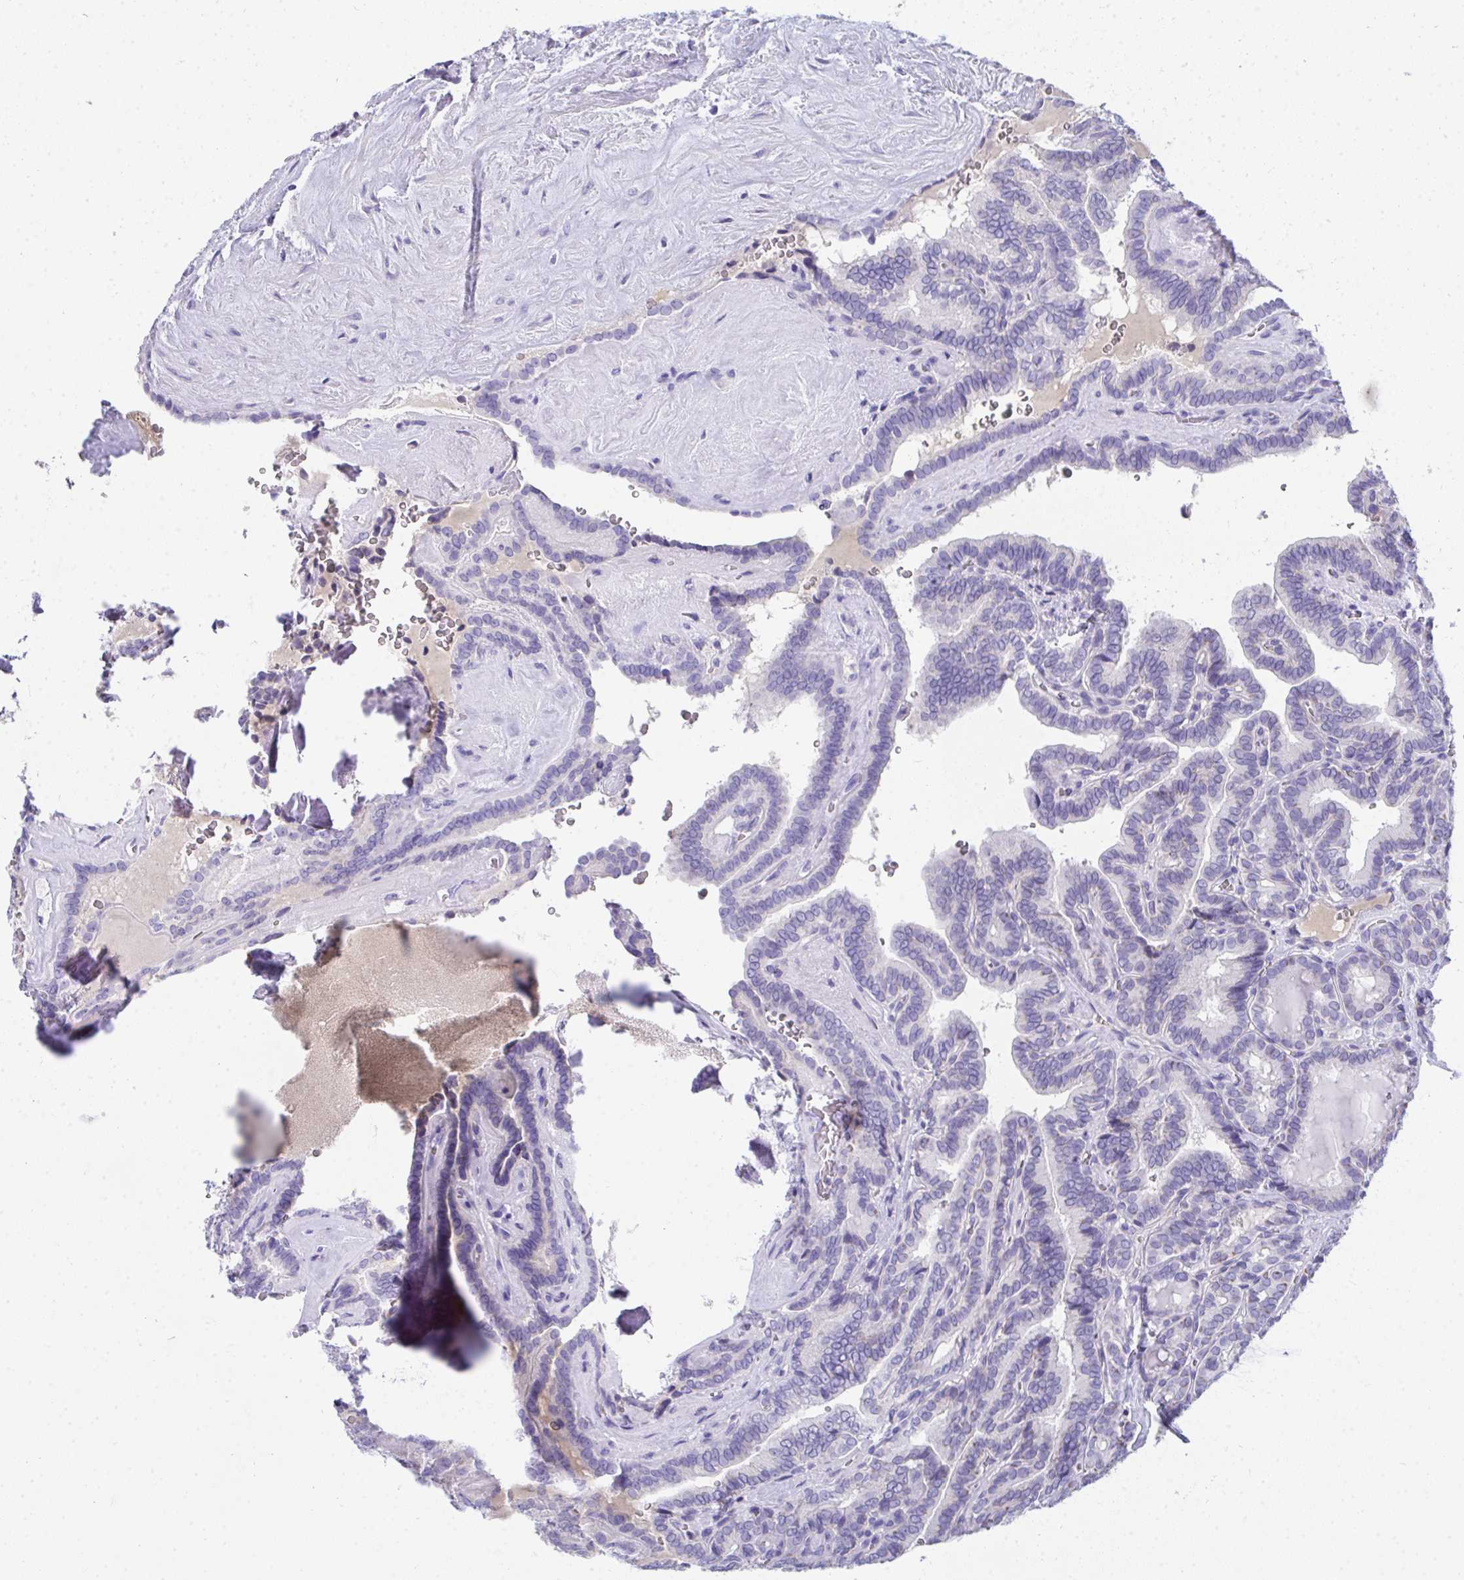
{"staining": {"intensity": "moderate", "quantity": "<25%", "location": "cytoplasmic/membranous"}, "tissue": "thyroid cancer", "cell_type": "Tumor cells", "image_type": "cancer", "snomed": [{"axis": "morphology", "description": "Papillary adenocarcinoma, NOS"}, {"axis": "topography", "description": "Thyroid gland"}], "caption": "Protein expression analysis of thyroid papillary adenocarcinoma demonstrates moderate cytoplasmic/membranous expression in approximately <25% of tumor cells. The staining was performed using DAB to visualize the protein expression in brown, while the nuclei were stained in blue with hematoxylin (Magnification: 20x).", "gene": "COA5", "patient": {"sex": "female", "age": 21}}